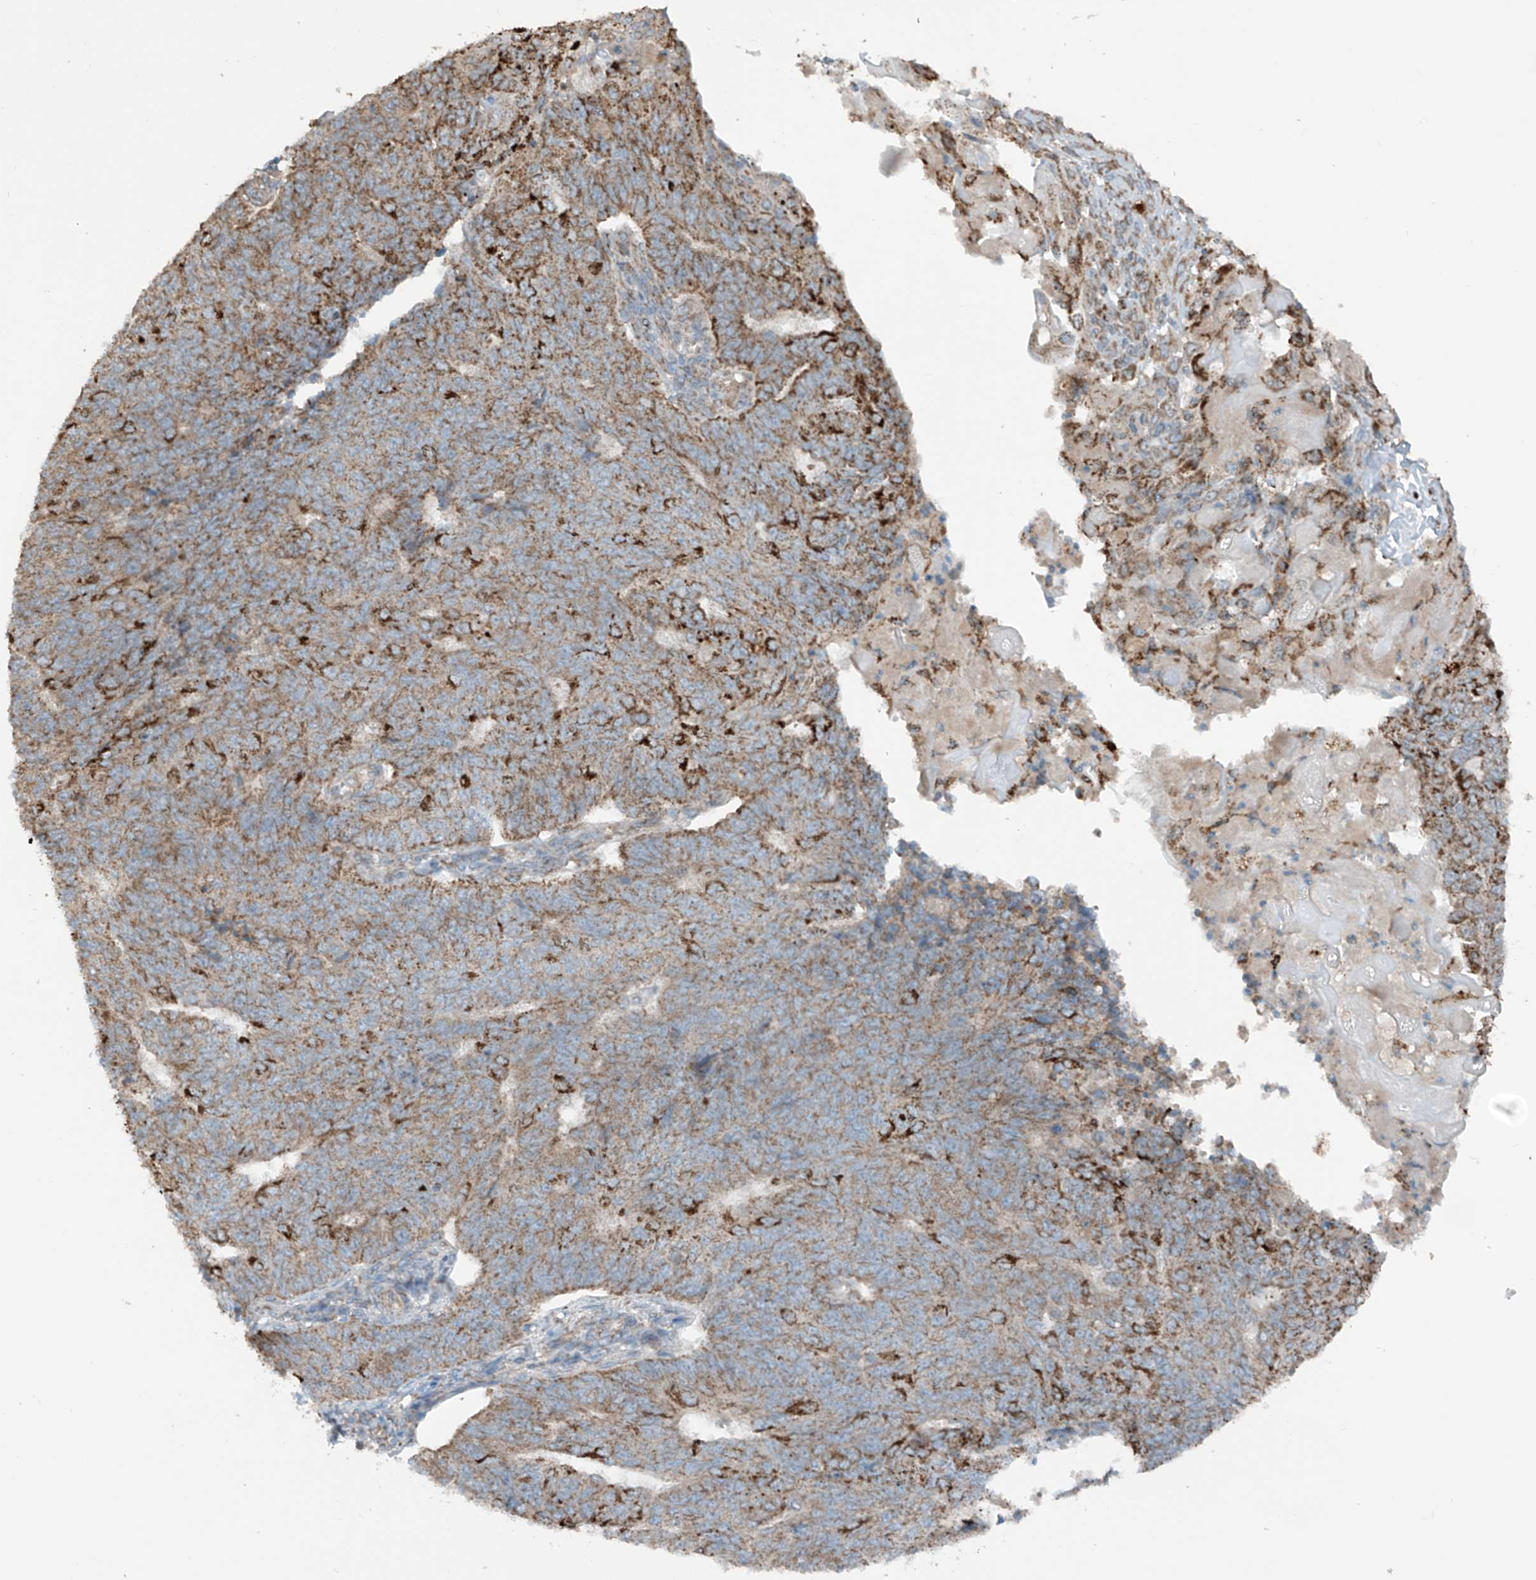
{"staining": {"intensity": "strong", "quantity": "<25%", "location": "cytoplasmic/membranous"}, "tissue": "endometrial cancer", "cell_type": "Tumor cells", "image_type": "cancer", "snomed": [{"axis": "morphology", "description": "Adenocarcinoma, NOS"}, {"axis": "topography", "description": "Endometrium"}], "caption": "Immunohistochemical staining of human endometrial cancer (adenocarcinoma) demonstrates medium levels of strong cytoplasmic/membranous staining in about <25% of tumor cells.", "gene": "SAMD3", "patient": {"sex": "female", "age": 32}}